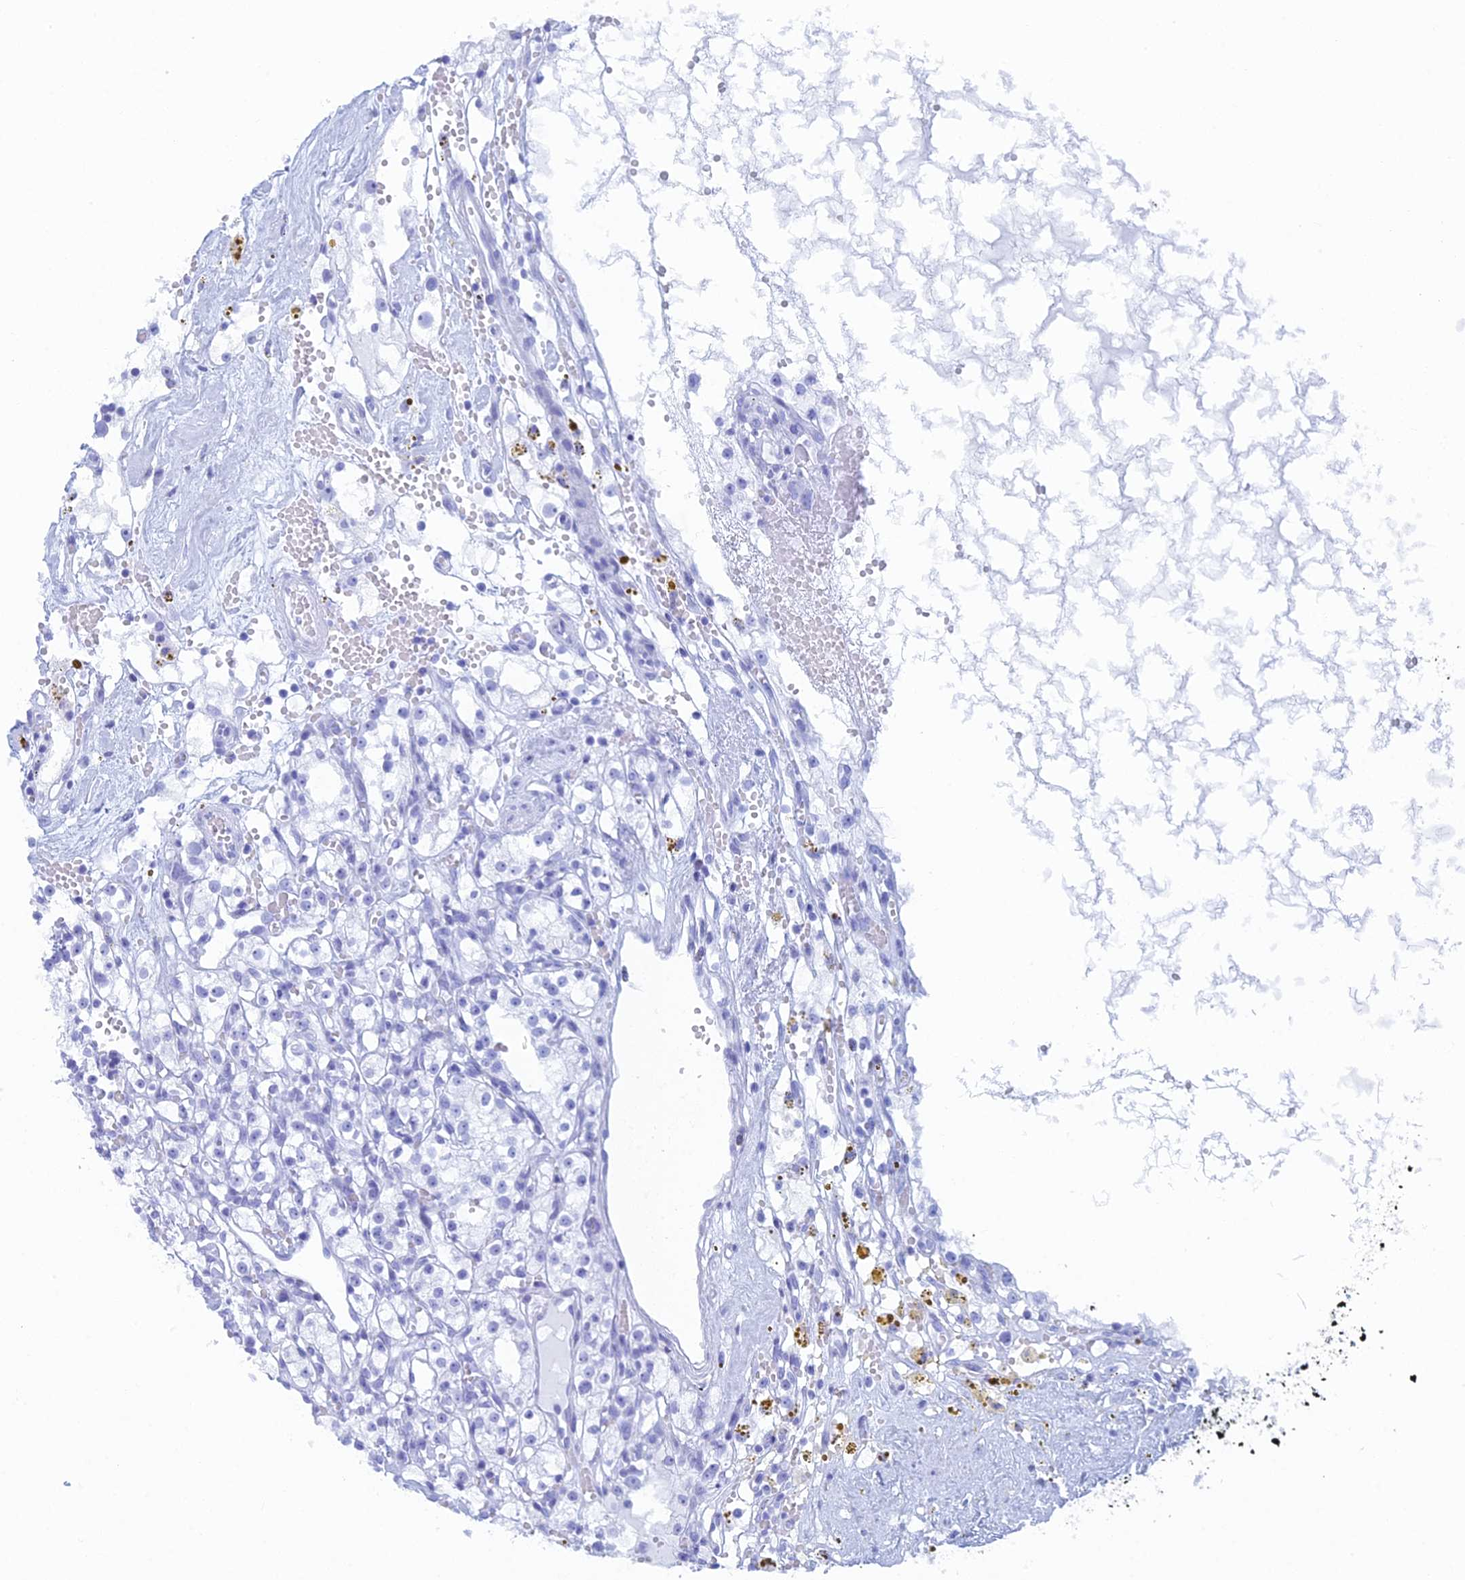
{"staining": {"intensity": "negative", "quantity": "none", "location": "none"}, "tissue": "renal cancer", "cell_type": "Tumor cells", "image_type": "cancer", "snomed": [{"axis": "morphology", "description": "Adenocarcinoma, NOS"}, {"axis": "topography", "description": "Kidney"}], "caption": "A photomicrograph of renal cancer stained for a protein reveals no brown staining in tumor cells. Brightfield microscopy of immunohistochemistry stained with DAB (3,3'-diaminobenzidine) (brown) and hematoxylin (blue), captured at high magnification.", "gene": "FERD3L", "patient": {"sex": "male", "age": 56}}